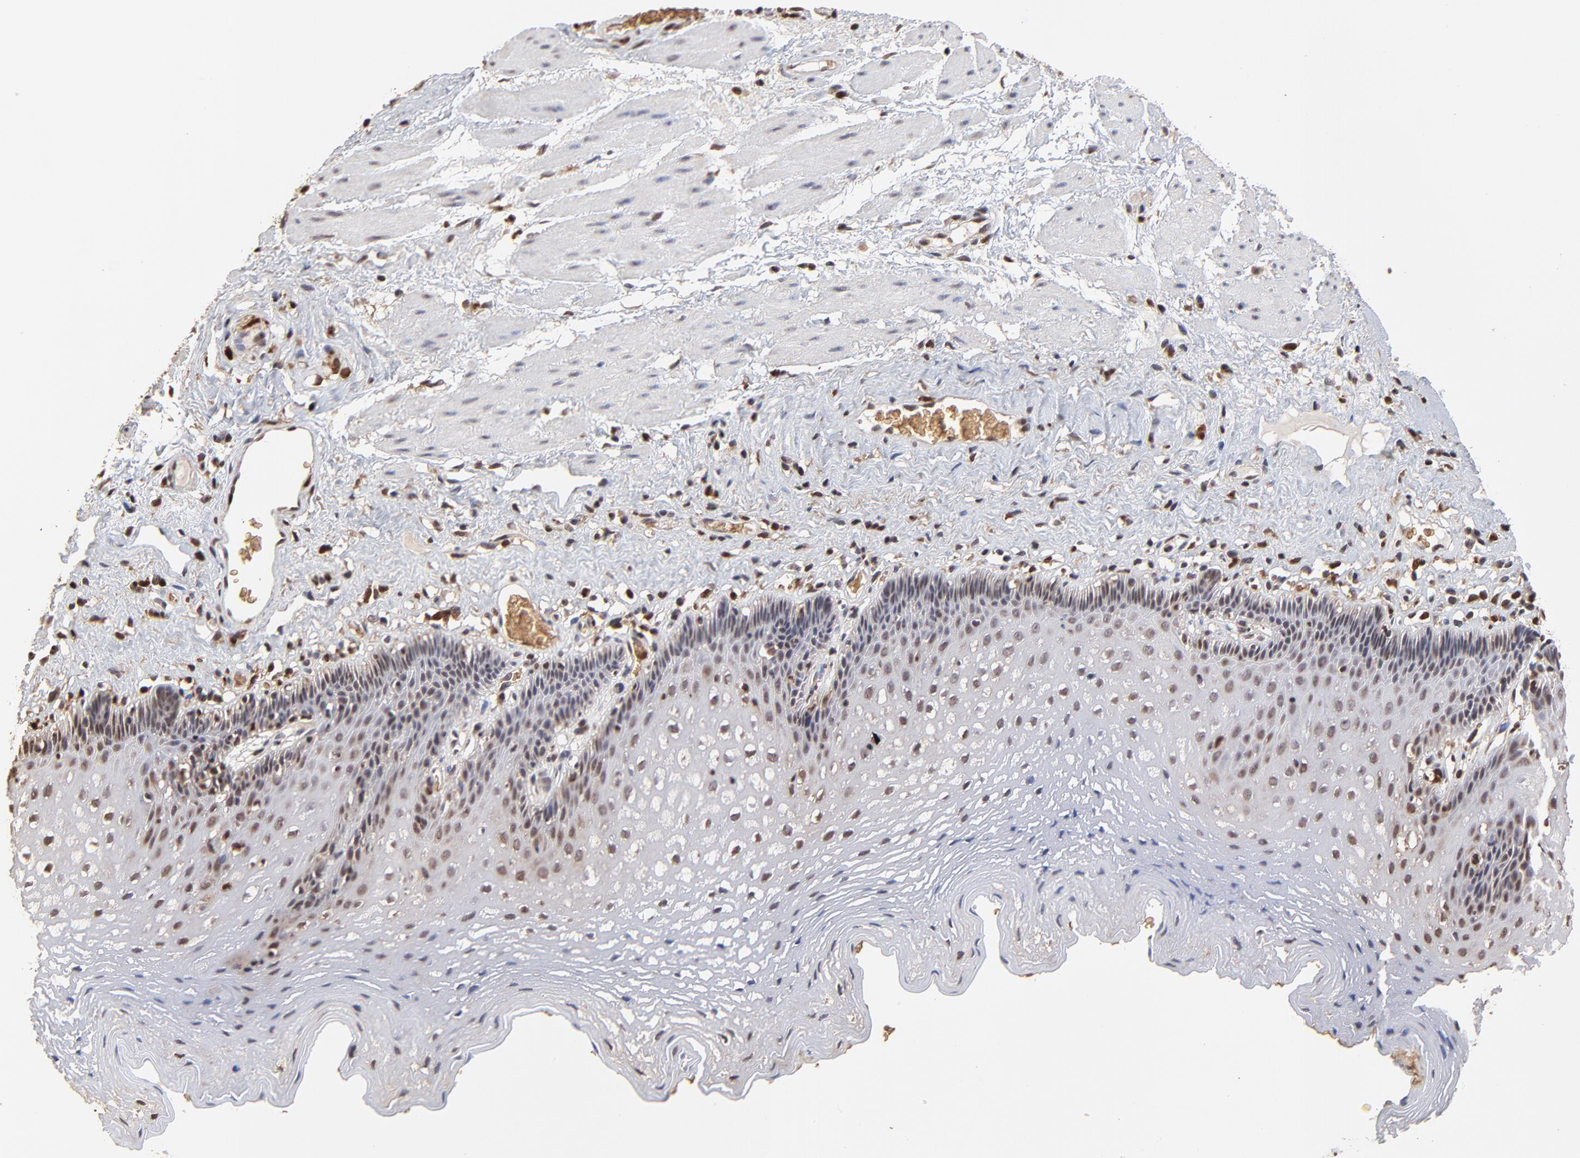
{"staining": {"intensity": "weak", "quantity": "25%-75%", "location": "cytoplasmic/membranous,nuclear"}, "tissue": "esophagus", "cell_type": "Squamous epithelial cells", "image_type": "normal", "snomed": [{"axis": "morphology", "description": "Normal tissue, NOS"}, {"axis": "topography", "description": "Esophagus"}], "caption": "Normal esophagus demonstrates weak cytoplasmic/membranous,nuclear staining in about 25%-75% of squamous epithelial cells, visualized by immunohistochemistry.", "gene": "CASP1", "patient": {"sex": "female", "age": 70}}